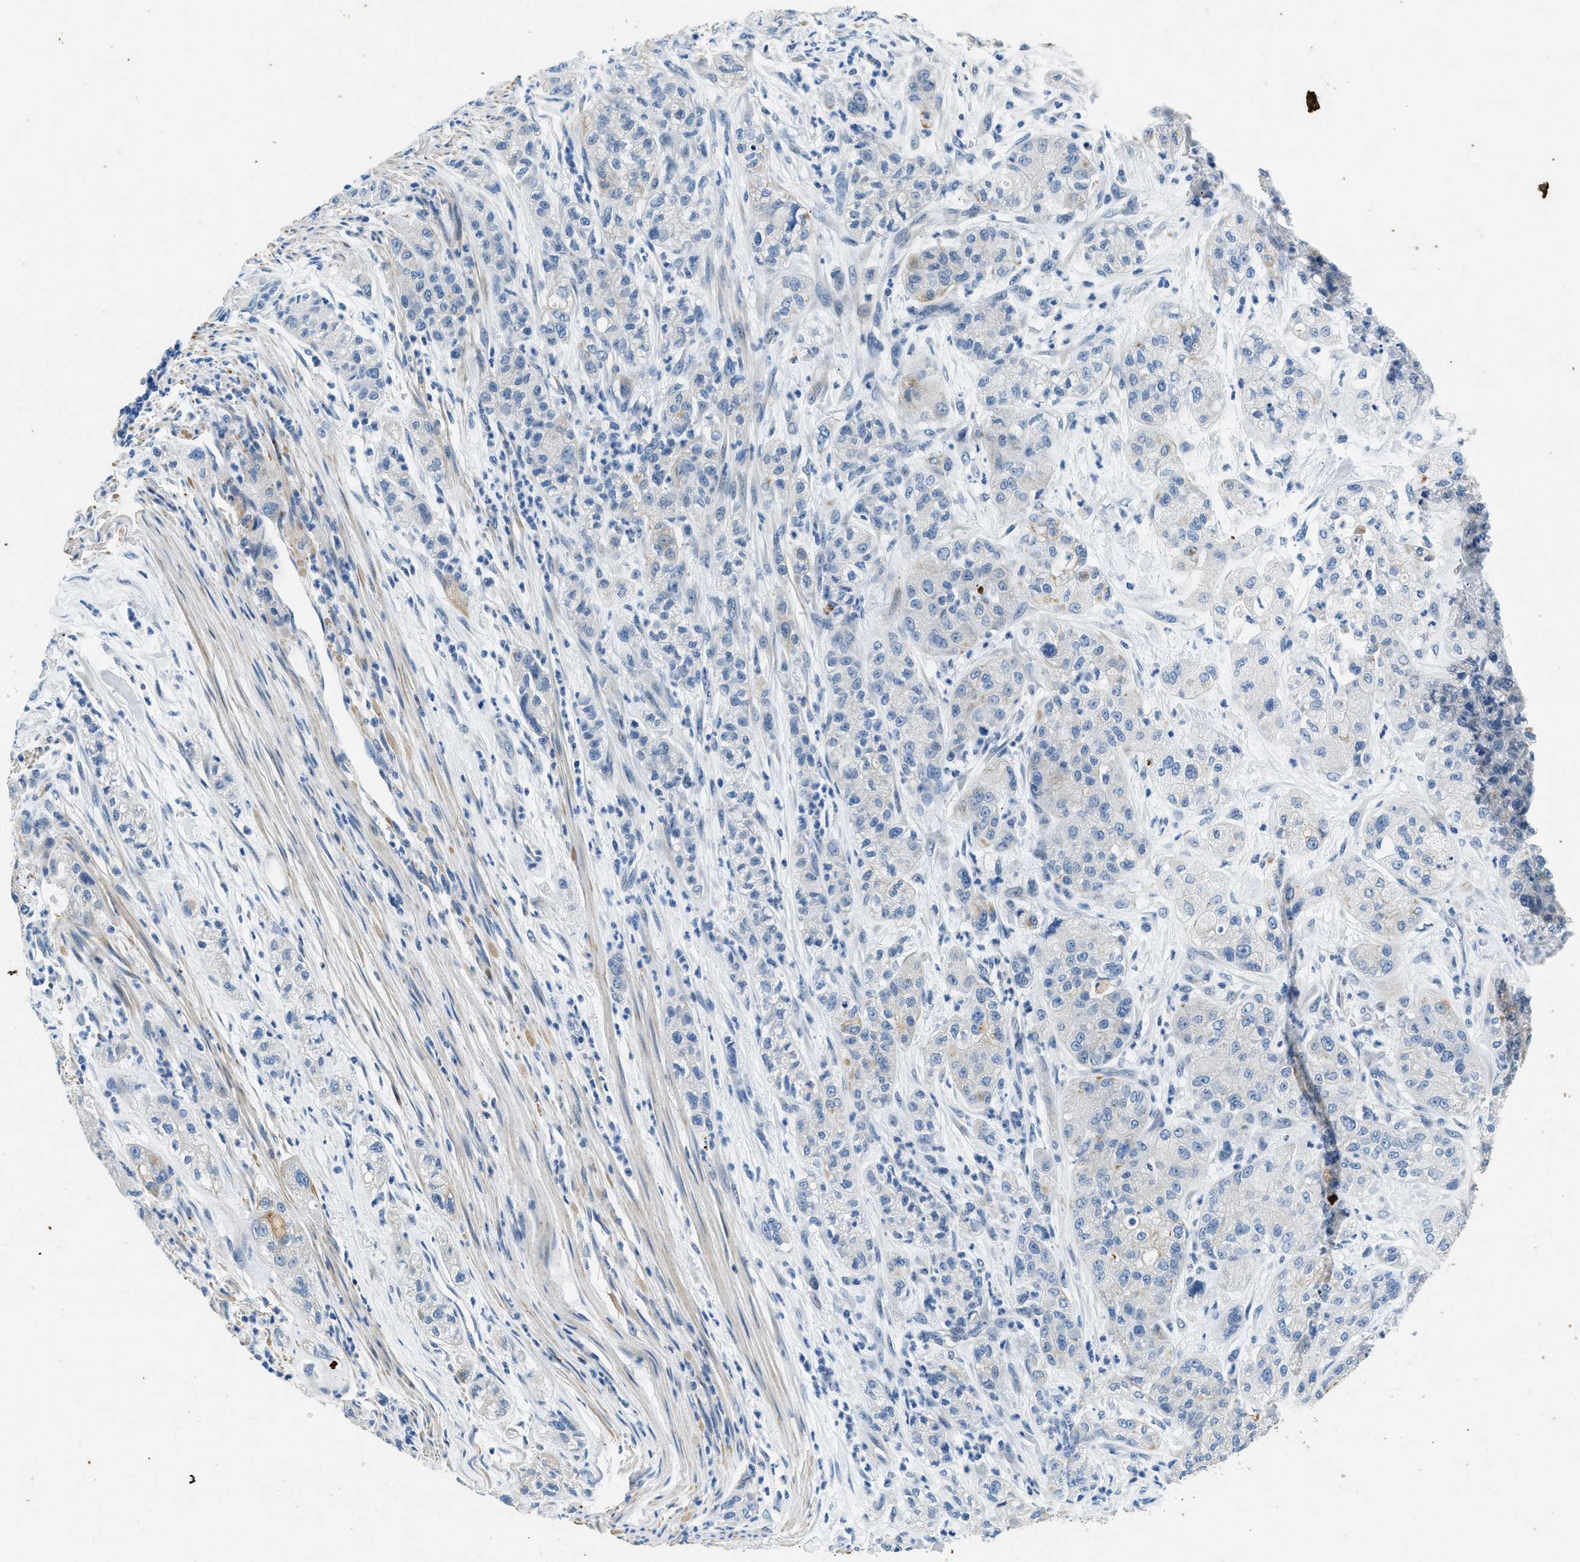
{"staining": {"intensity": "negative", "quantity": "none", "location": "none"}, "tissue": "pancreatic cancer", "cell_type": "Tumor cells", "image_type": "cancer", "snomed": [{"axis": "morphology", "description": "Adenocarcinoma, NOS"}, {"axis": "topography", "description": "Pancreas"}], "caption": "Pancreatic cancer stained for a protein using immunohistochemistry reveals no staining tumor cells.", "gene": "CFAP20", "patient": {"sex": "female", "age": 78}}